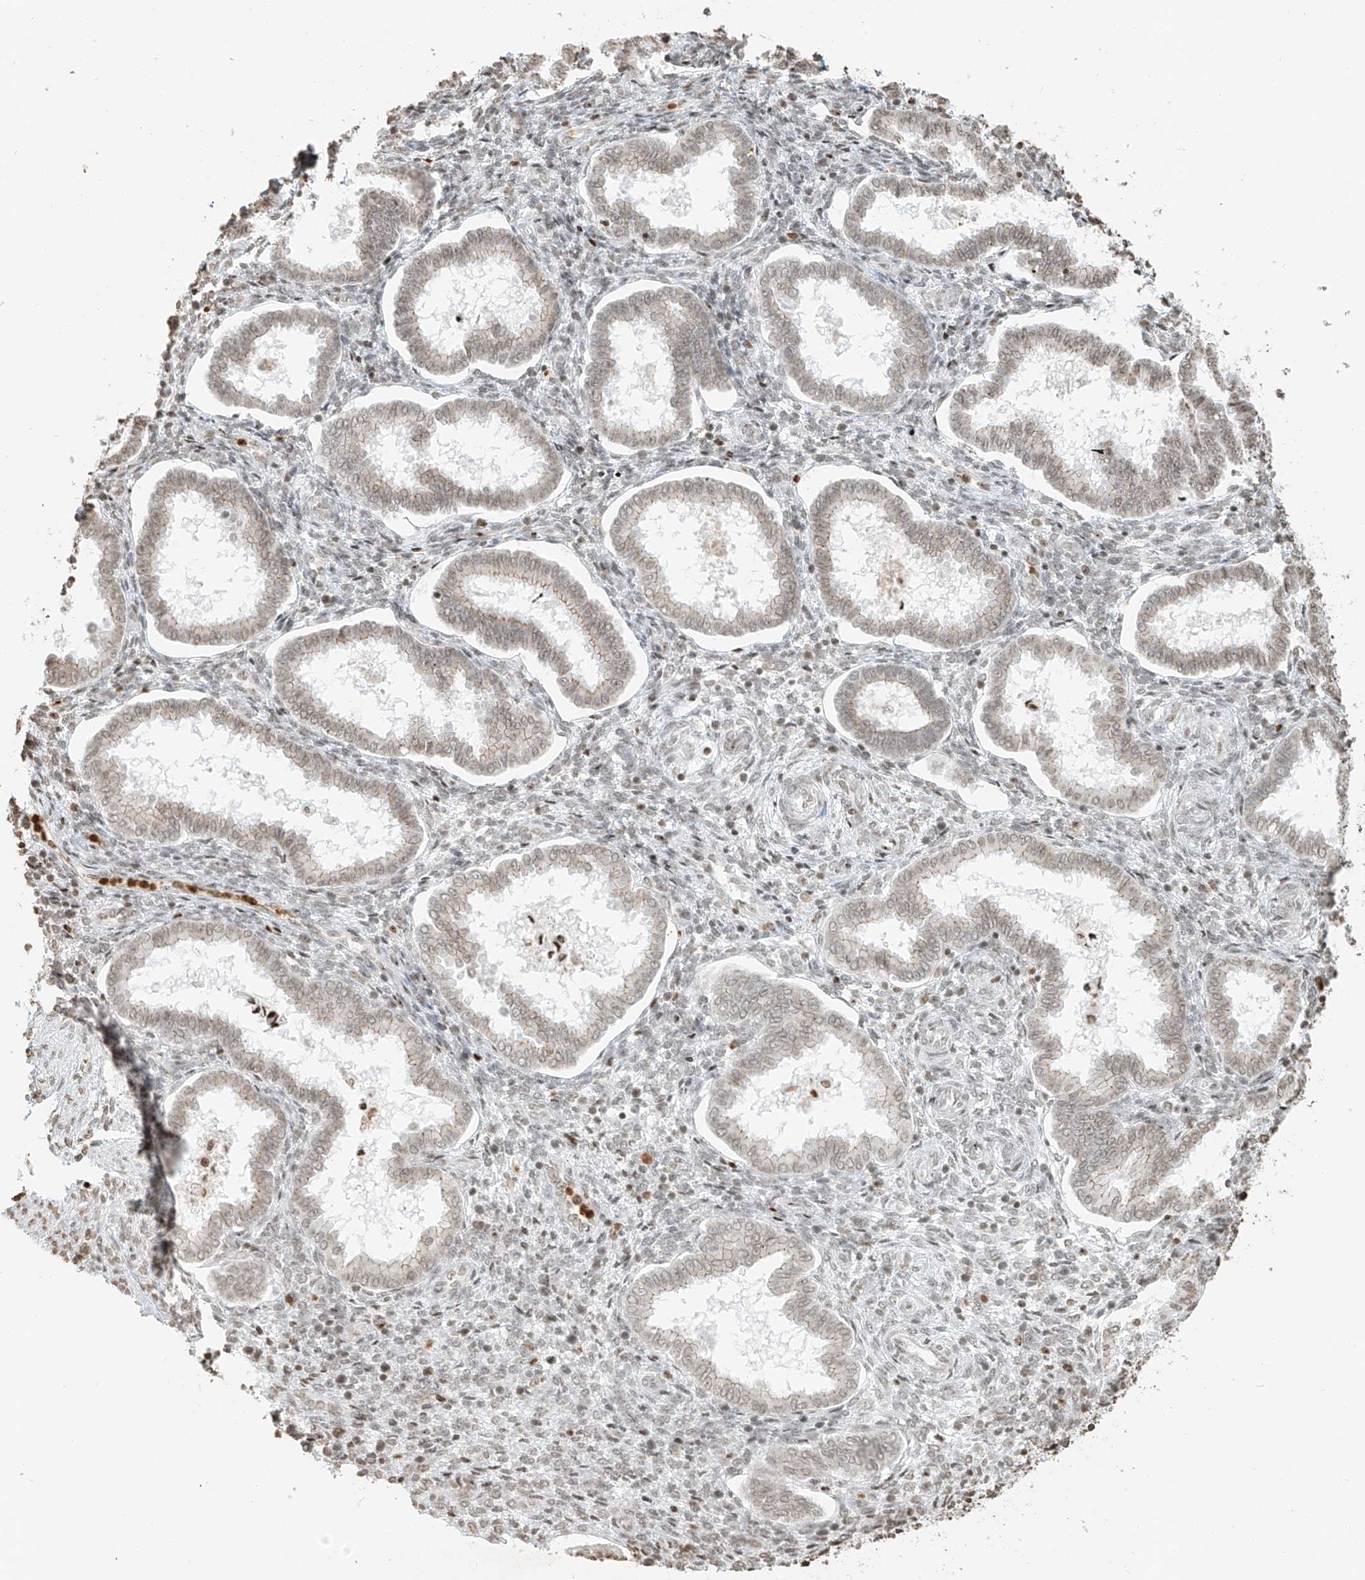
{"staining": {"intensity": "negative", "quantity": "none", "location": "none"}, "tissue": "endometrium", "cell_type": "Cells in endometrial stroma", "image_type": "normal", "snomed": [{"axis": "morphology", "description": "Normal tissue, NOS"}, {"axis": "topography", "description": "Endometrium"}], "caption": "Immunohistochemical staining of benign endometrium displays no significant positivity in cells in endometrial stroma.", "gene": "C17orf58", "patient": {"sex": "female", "age": 24}}